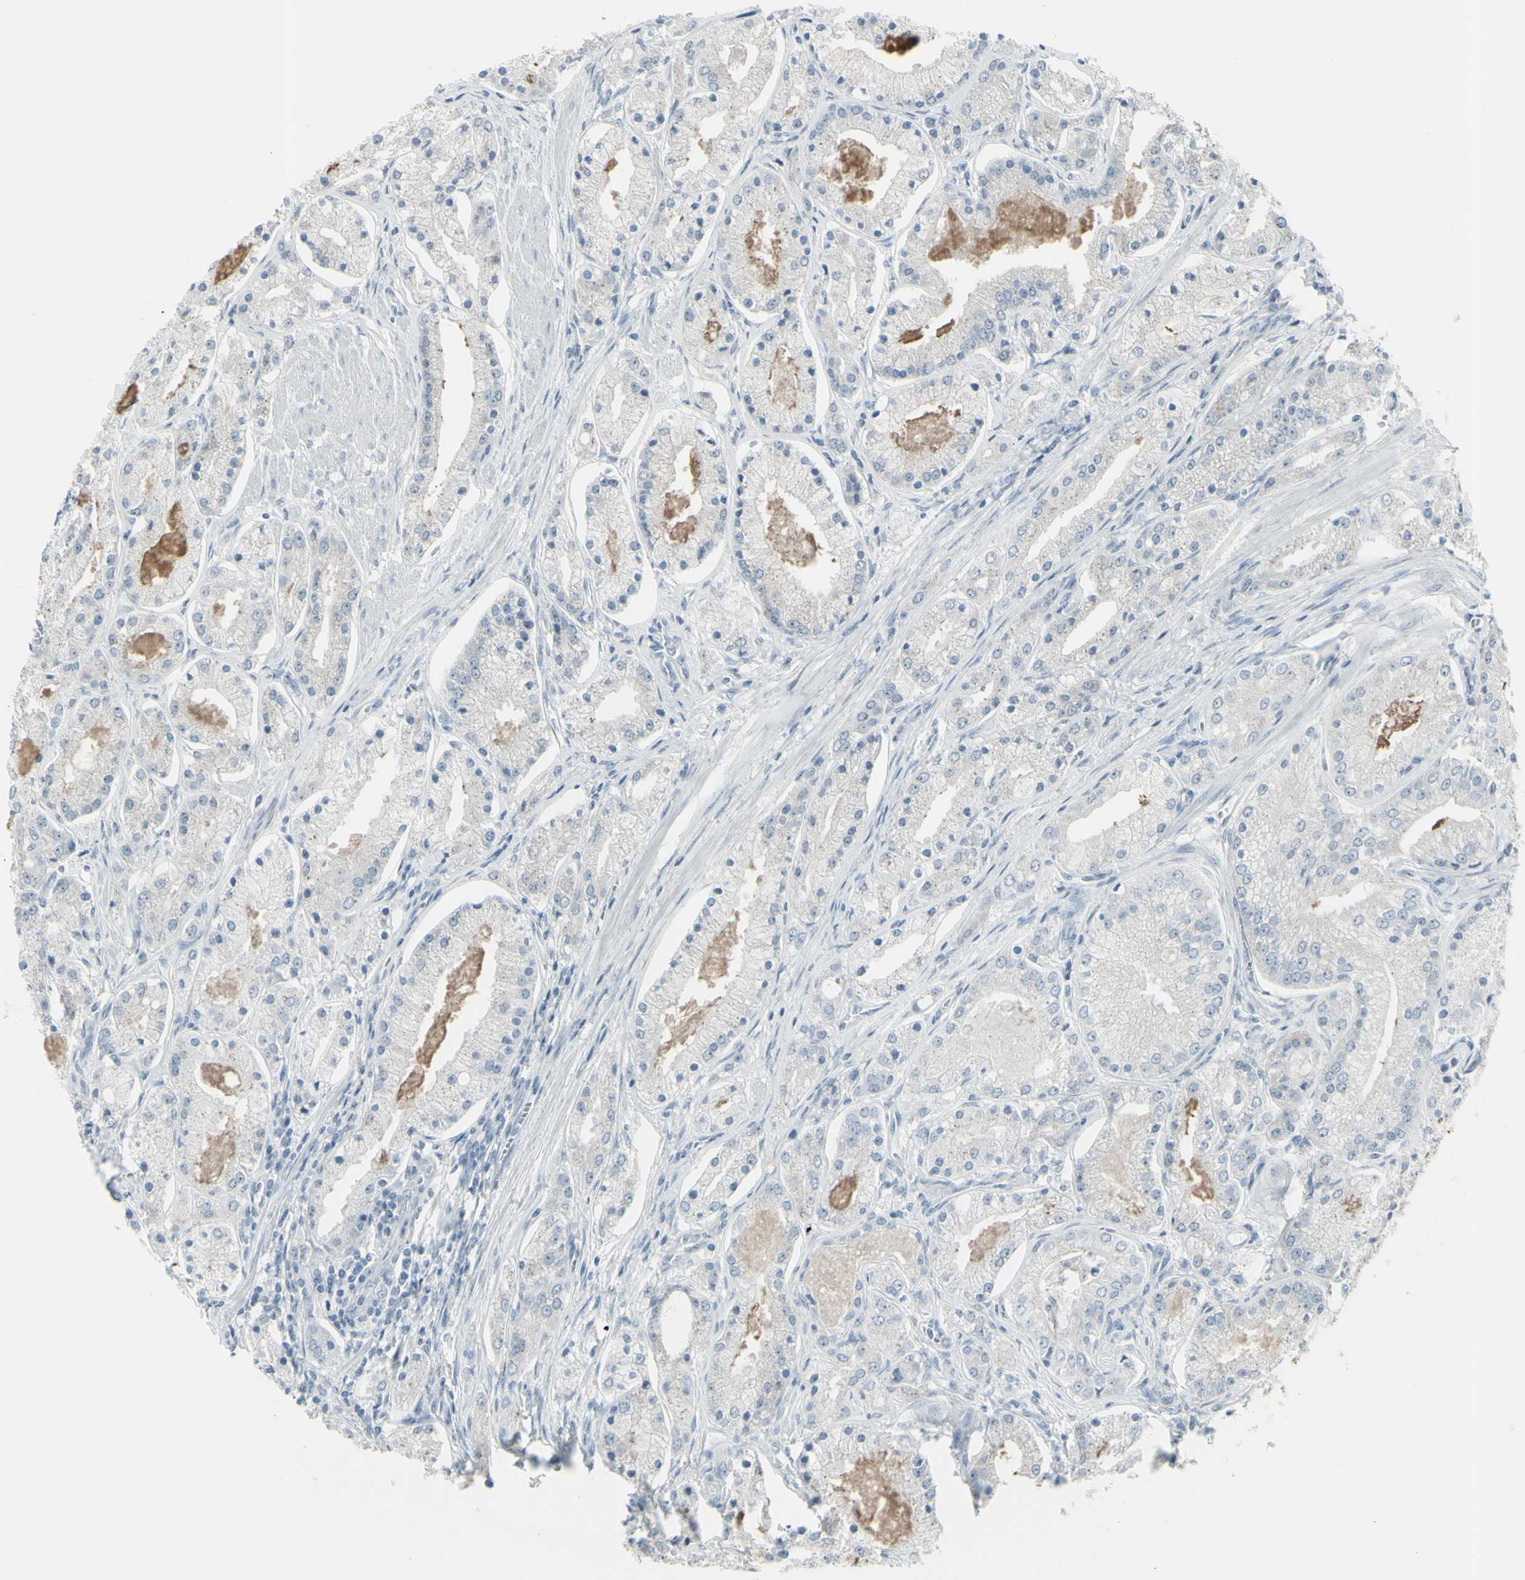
{"staining": {"intensity": "negative", "quantity": "none", "location": "none"}, "tissue": "prostate cancer", "cell_type": "Tumor cells", "image_type": "cancer", "snomed": [{"axis": "morphology", "description": "Adenocarcinoma, High grade"}, {"axis": "topography", "description": "Prostate"}], "caption": "IHC image of neoplastic tissue: prostate cancer stained with DAB (3,3'-diaminobenzidine) displays no significant protein staining in tumor cells.", "gene": "RAB3A", "patient": {"sex": "male", "age": 66}}